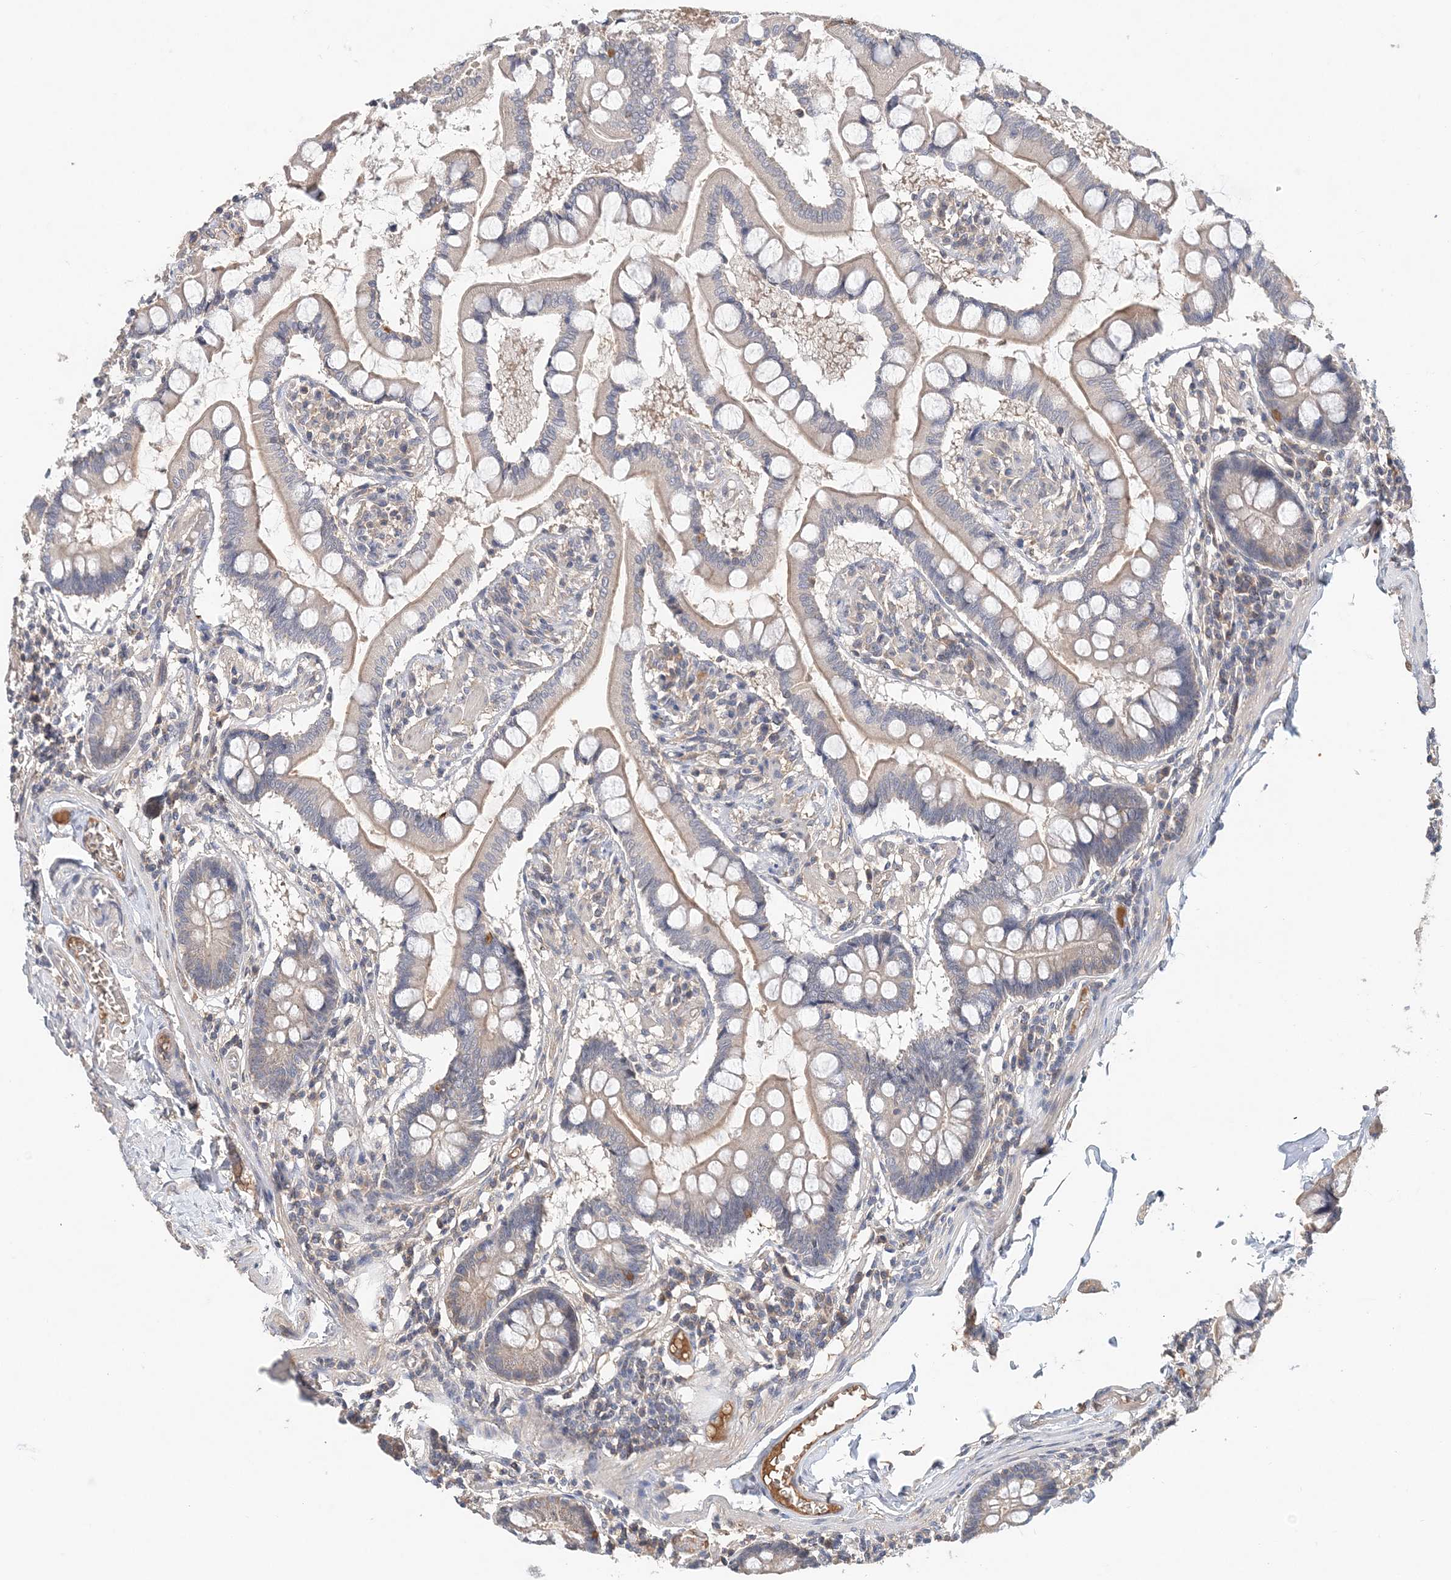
{"staining": {"intensity": "weak", "quantity": "25%-75%", "location": "cytoplasmic/membranous"}, "tissue": "small intestine", "cell_type": "Glandular cells", "image_type": "normal", "snomed": [{"axis": "morphology", "description": "Normal tissue, NOS"}, {"axis": "topography", "description": "Small intestine"}], "caption": "A low amount of weak cytoplasmic/membranous positivity is identified in about 25%-75% of glandular cells in unremarkable small intestine. (DAB IHC, brown staining for protein, blue staining for nuclei).", "gene": "SYCP3", "patient": {"sex": "male", "age": 41}}